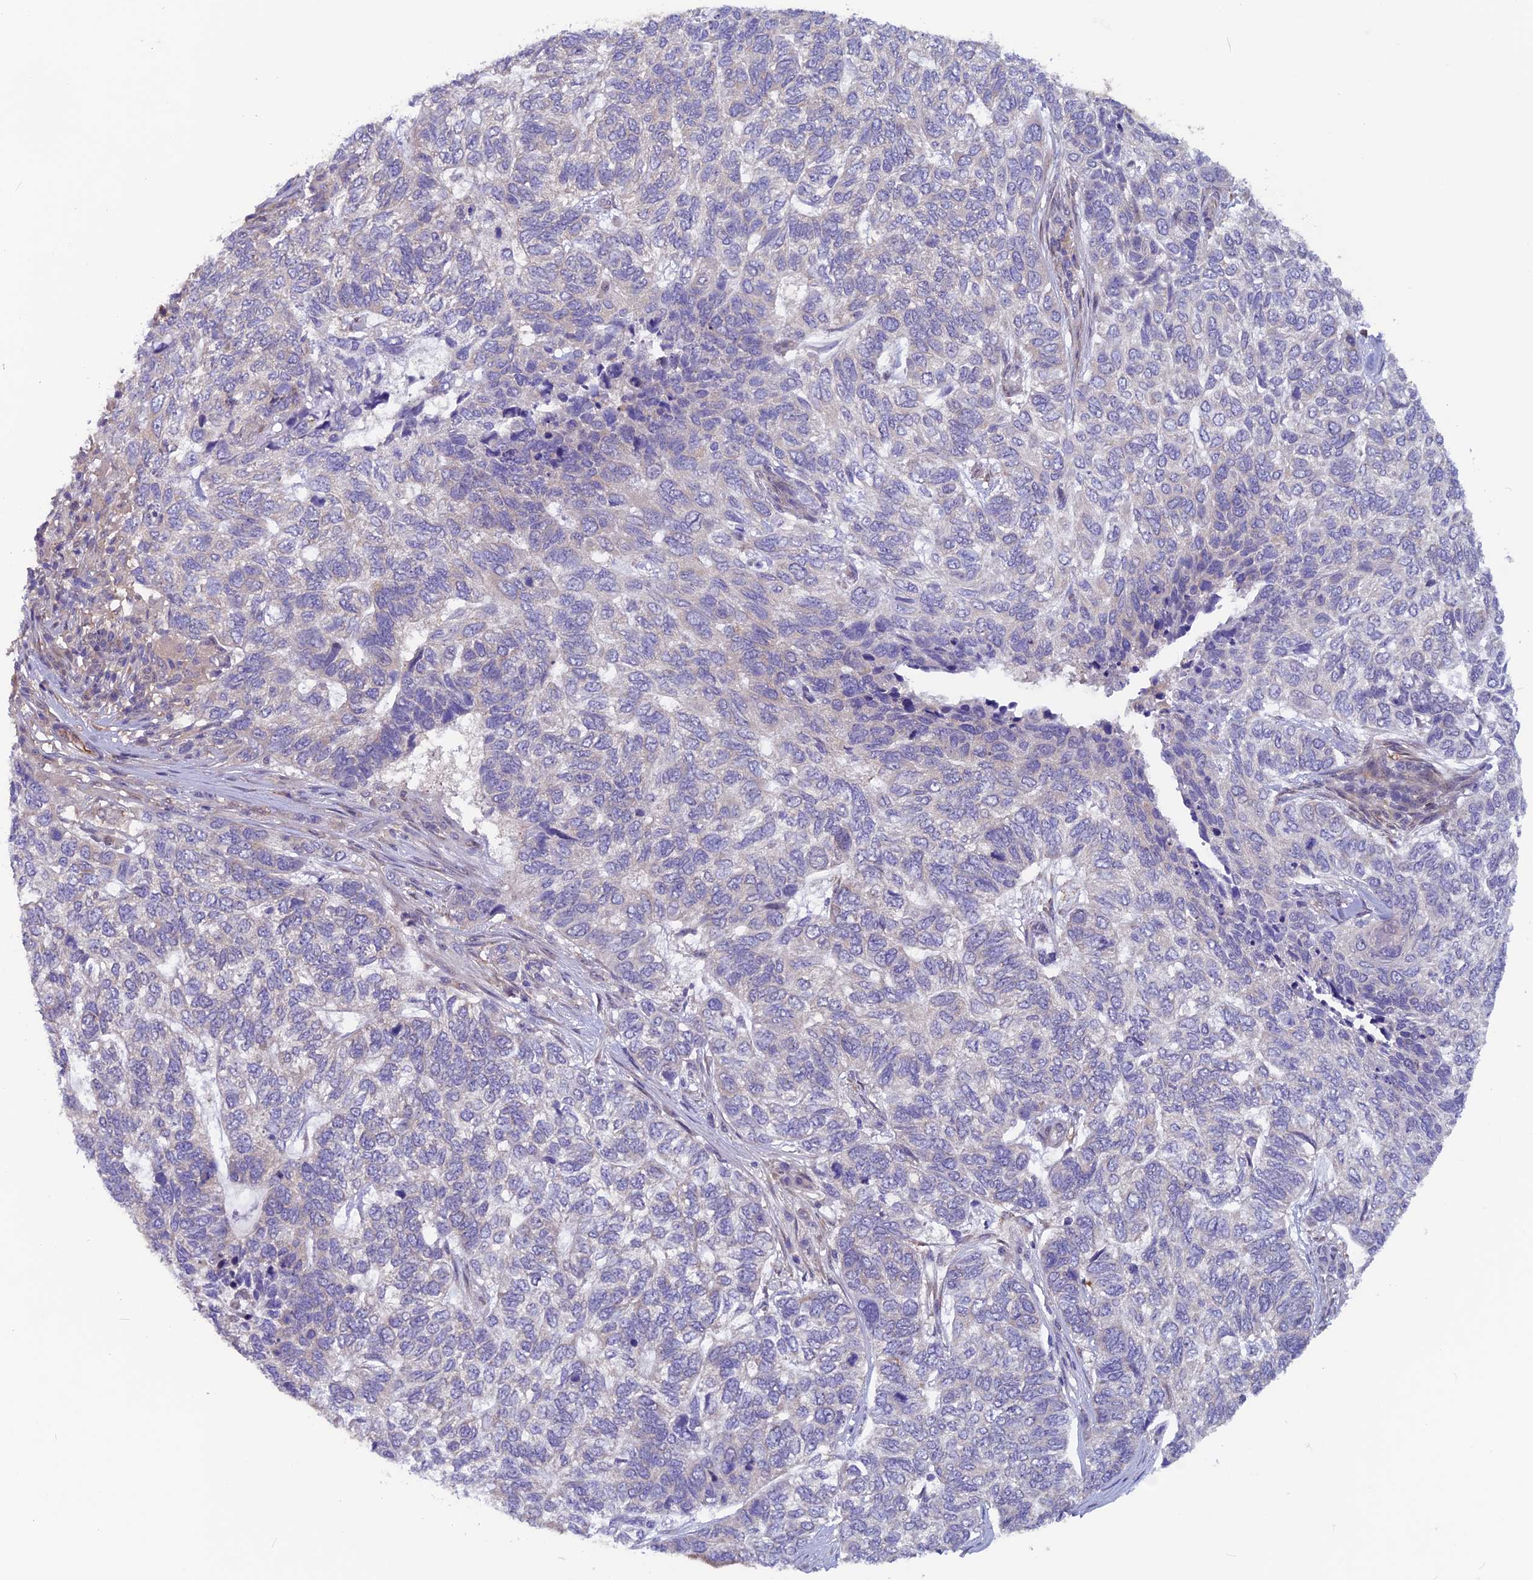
{"staining": {"intensity": "negative", "quantity": "none", "location": "none"}, "tissue": "skin cancer", "cell_type": "Tumor cells", "image_type": "cancer", "snomed": [{"axis": "morphology", "description": "Basal cell carcinoma"}, {"axis": "topography", "description": "Skin"}], "caption": "There is no significant expression in tumor cells of skin cancer.", "gene": "MAST2", "patient": {"sex": "female", "age": 65}}